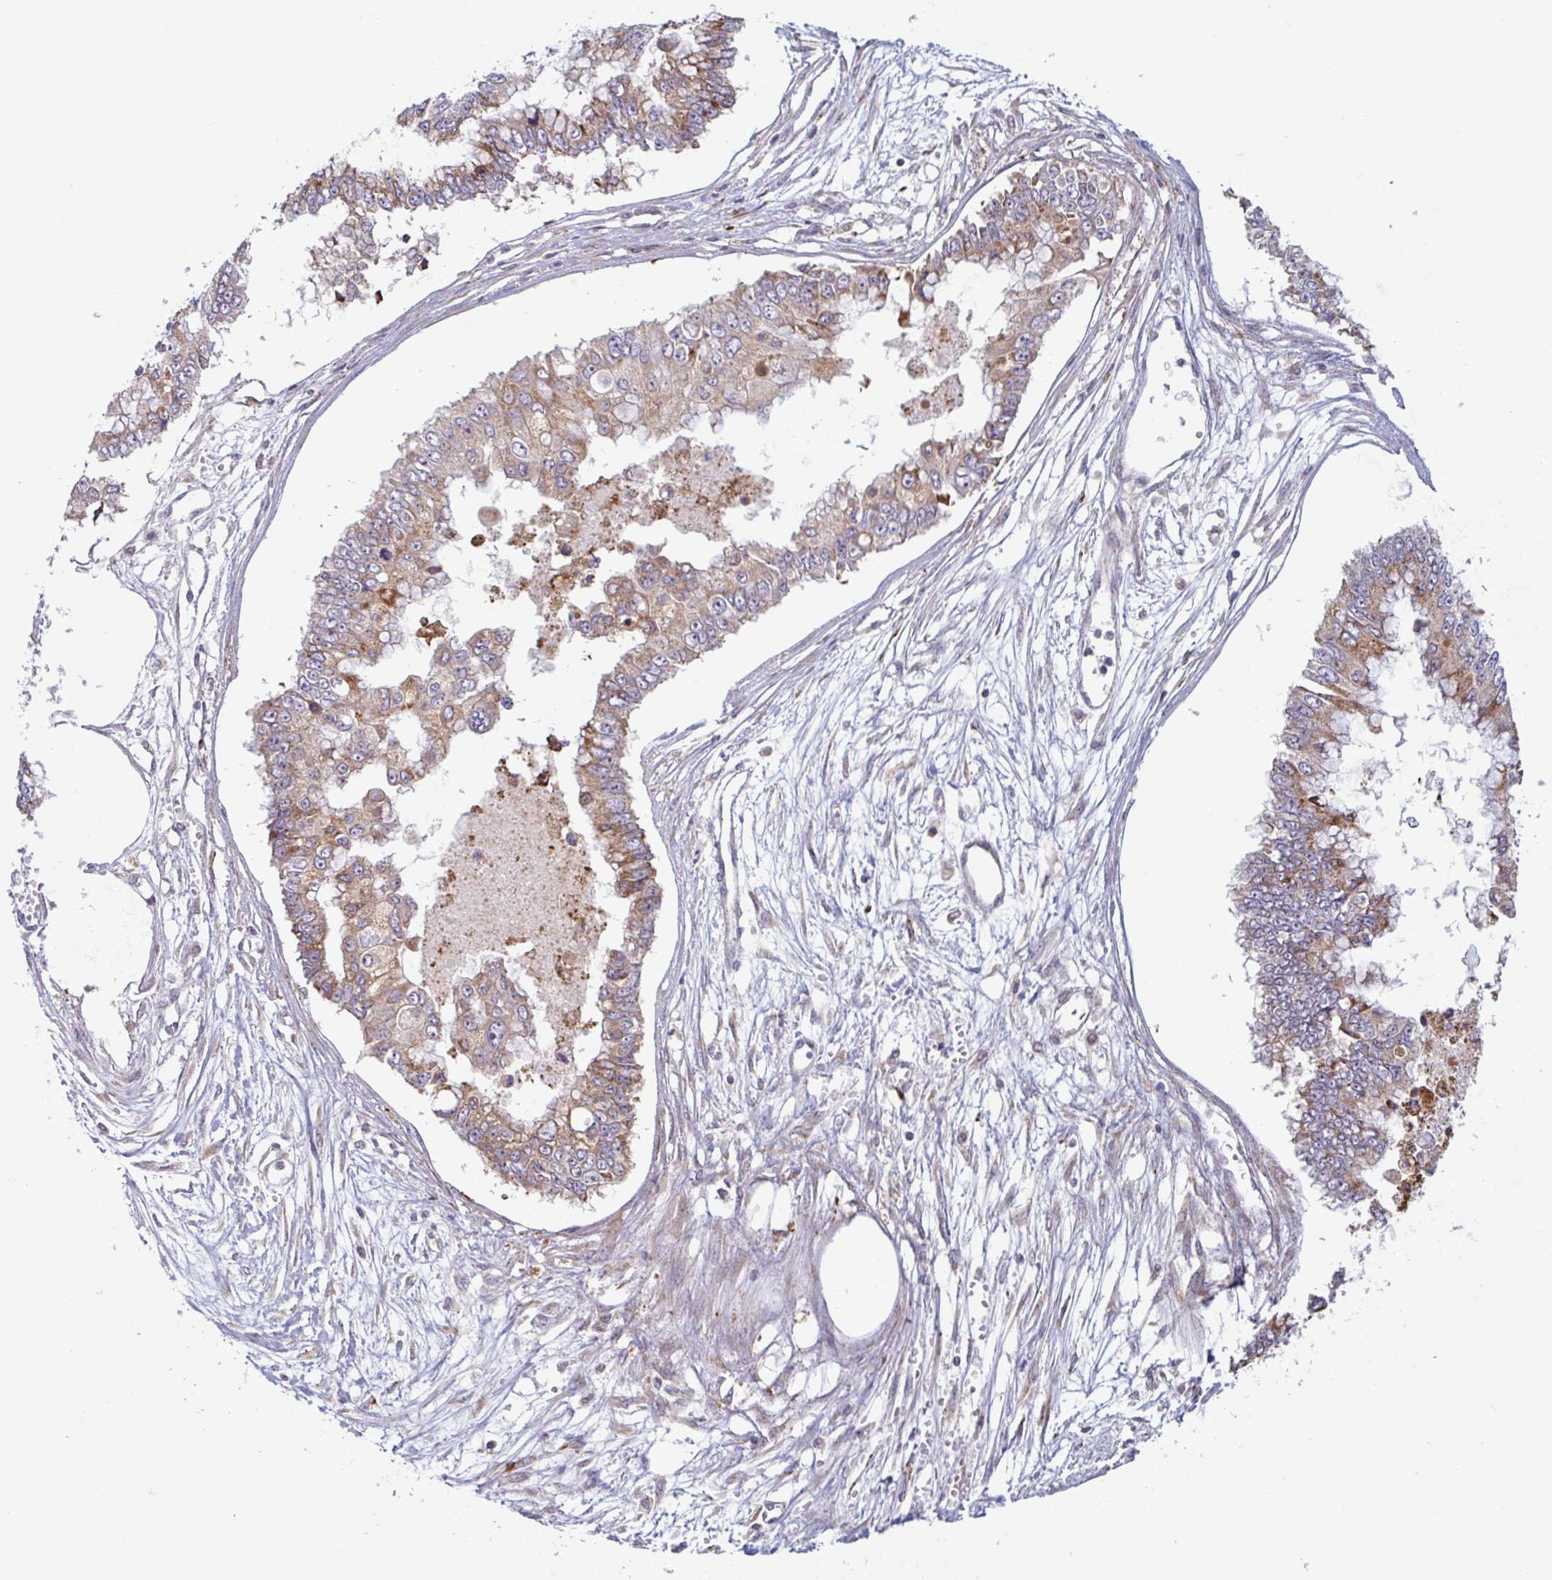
{"staining": {"intensity": "moderate", "quantity": ">75%", "location": "cytoplasmic/membranous"}, "tissue": "ovarian cancer", "cell_type": "Tumor cells", "image_type": "cancer", "snomed": [{"axis": "morphology", "description": "Cystadenocarcinoma, mucinous, NOS"}, {"axis": "topography", "description": "Ovary"}], "caption": "Moderate cytoplasmic/membranous protein staining is appreciated in approximately >75% of tumor cells in ovarian cancer (mucinous cystadenocarcinoma).", "gene": "RIT1", "patient": {"sex": "female", "age": 72}}